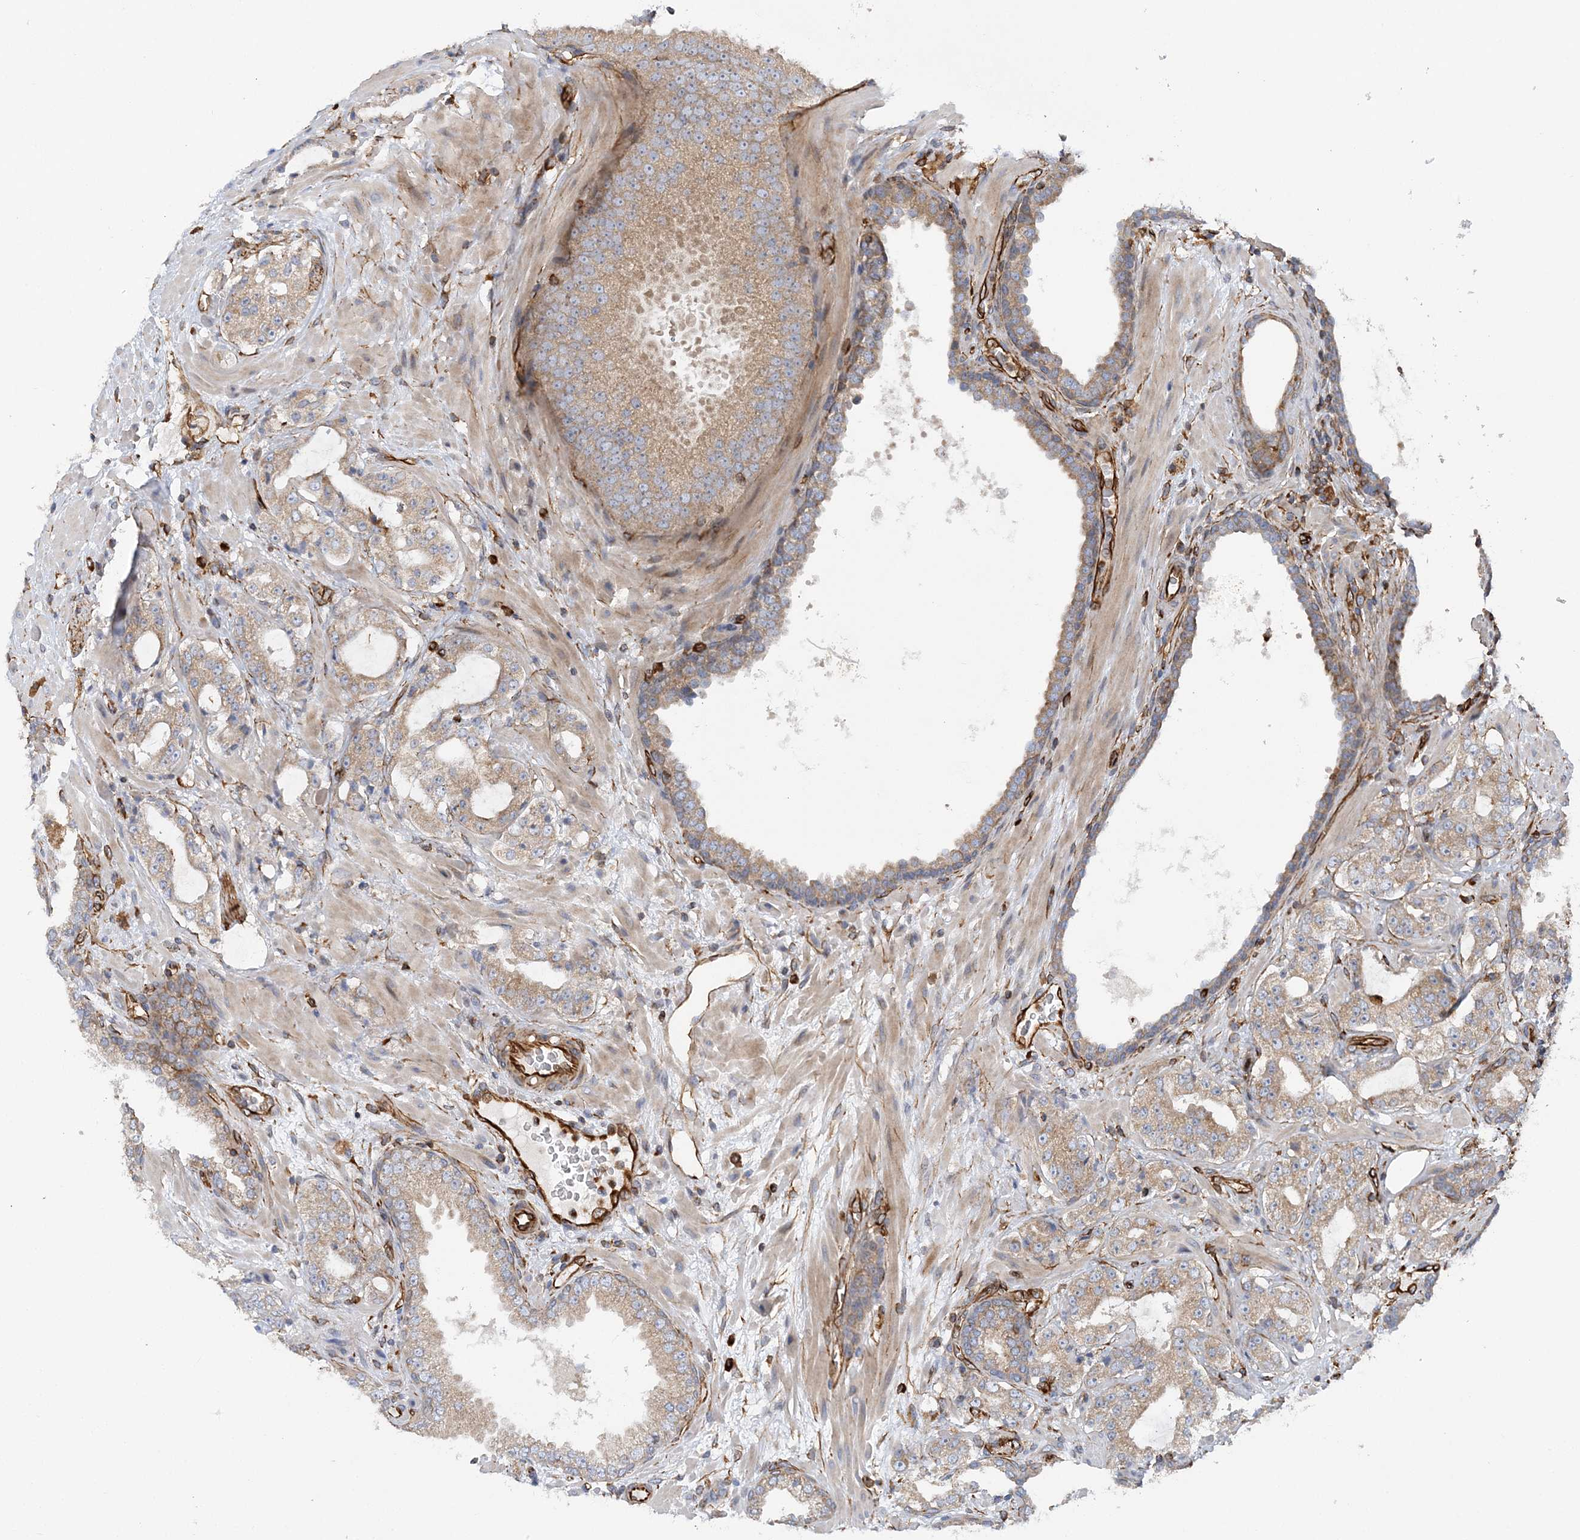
{"staining": {"intensity": "weak", "quantity": ">75%", "location": "cytoplasmic/membranous"}, "tissue": "prostate cancer", "cell_type": "Tumor cells", "image_type": "cancer", "snomed": [{"axis": "morphology", "description": "Adenocarcinoma, High grade"}, {"axis": "topography", "description": "Prostate"}], "caption": "Weak cytoplasmic/membranous expression for a protein is present in approximately >75% of tumor cells of prostate cancer (high-grade adenocarcinoma) using immunohistochemistry (IHC).", "gene": "FAM114A2", "patient": {"sex": "male", "age": 64}}